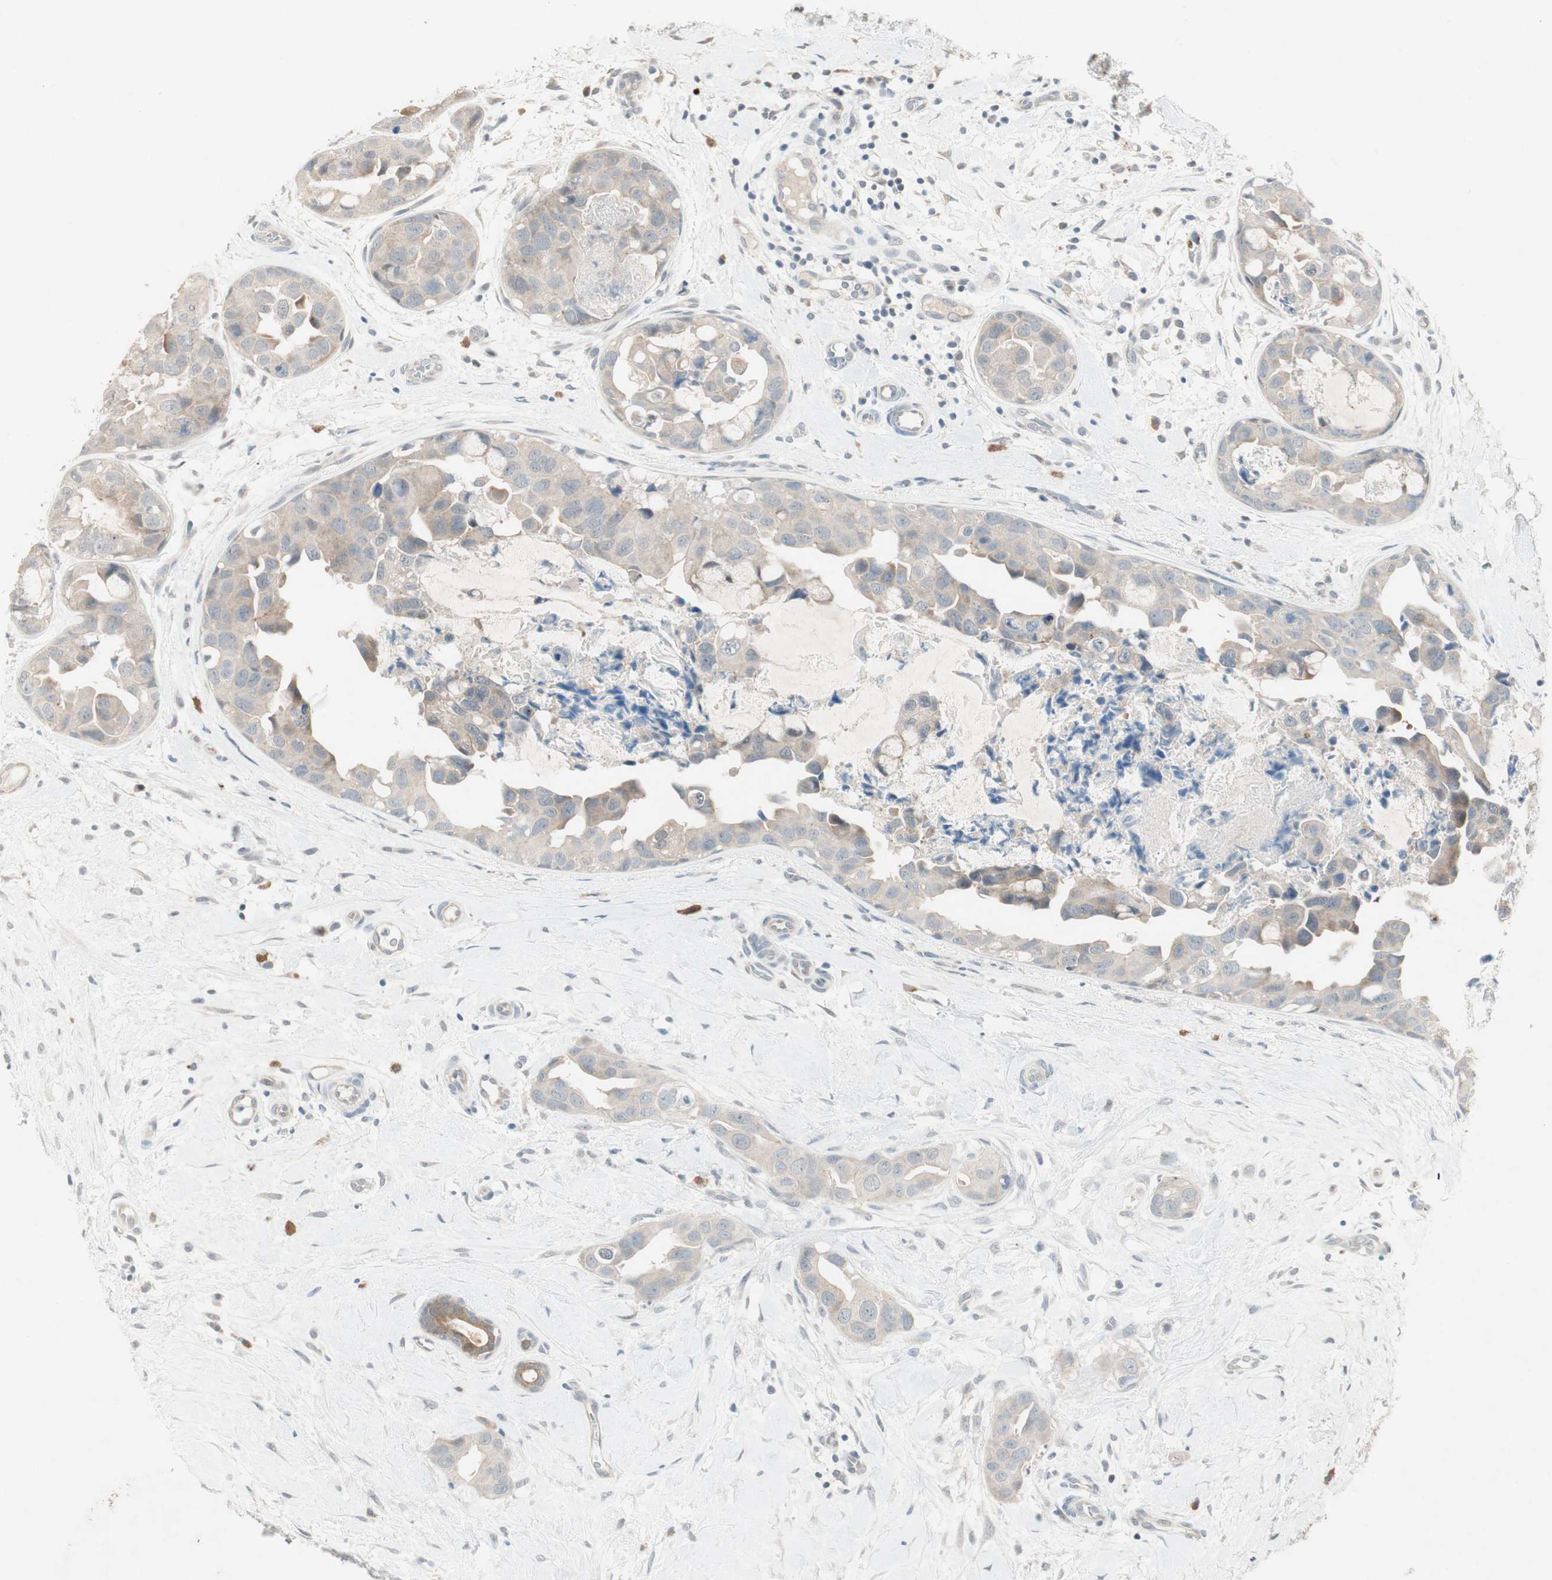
{"staining": {"intensity": "weak", "quantity": "<25%", "location": "cytoplasmic/membranous"}, "tissue": "breast cancer", "cell_type": "Tumor cells", "image_type": "cancer", "snomed": [{"axis": "morphology", "description": "Duct carcinoma"}, {"axis": "topography", "description": "Breast"}], "caption": "Image shows no protein staining in tumor cells of breast cancer (infiltrating ductal carcinoma) tissue. The staining was performed using DAB to visualize the protein expression in brown, while the nuclei were stained in blue with hematoxylin (Magnification: 20x).", "gene": "RTL6", "patient": {"sex": "female", "age": 40}}